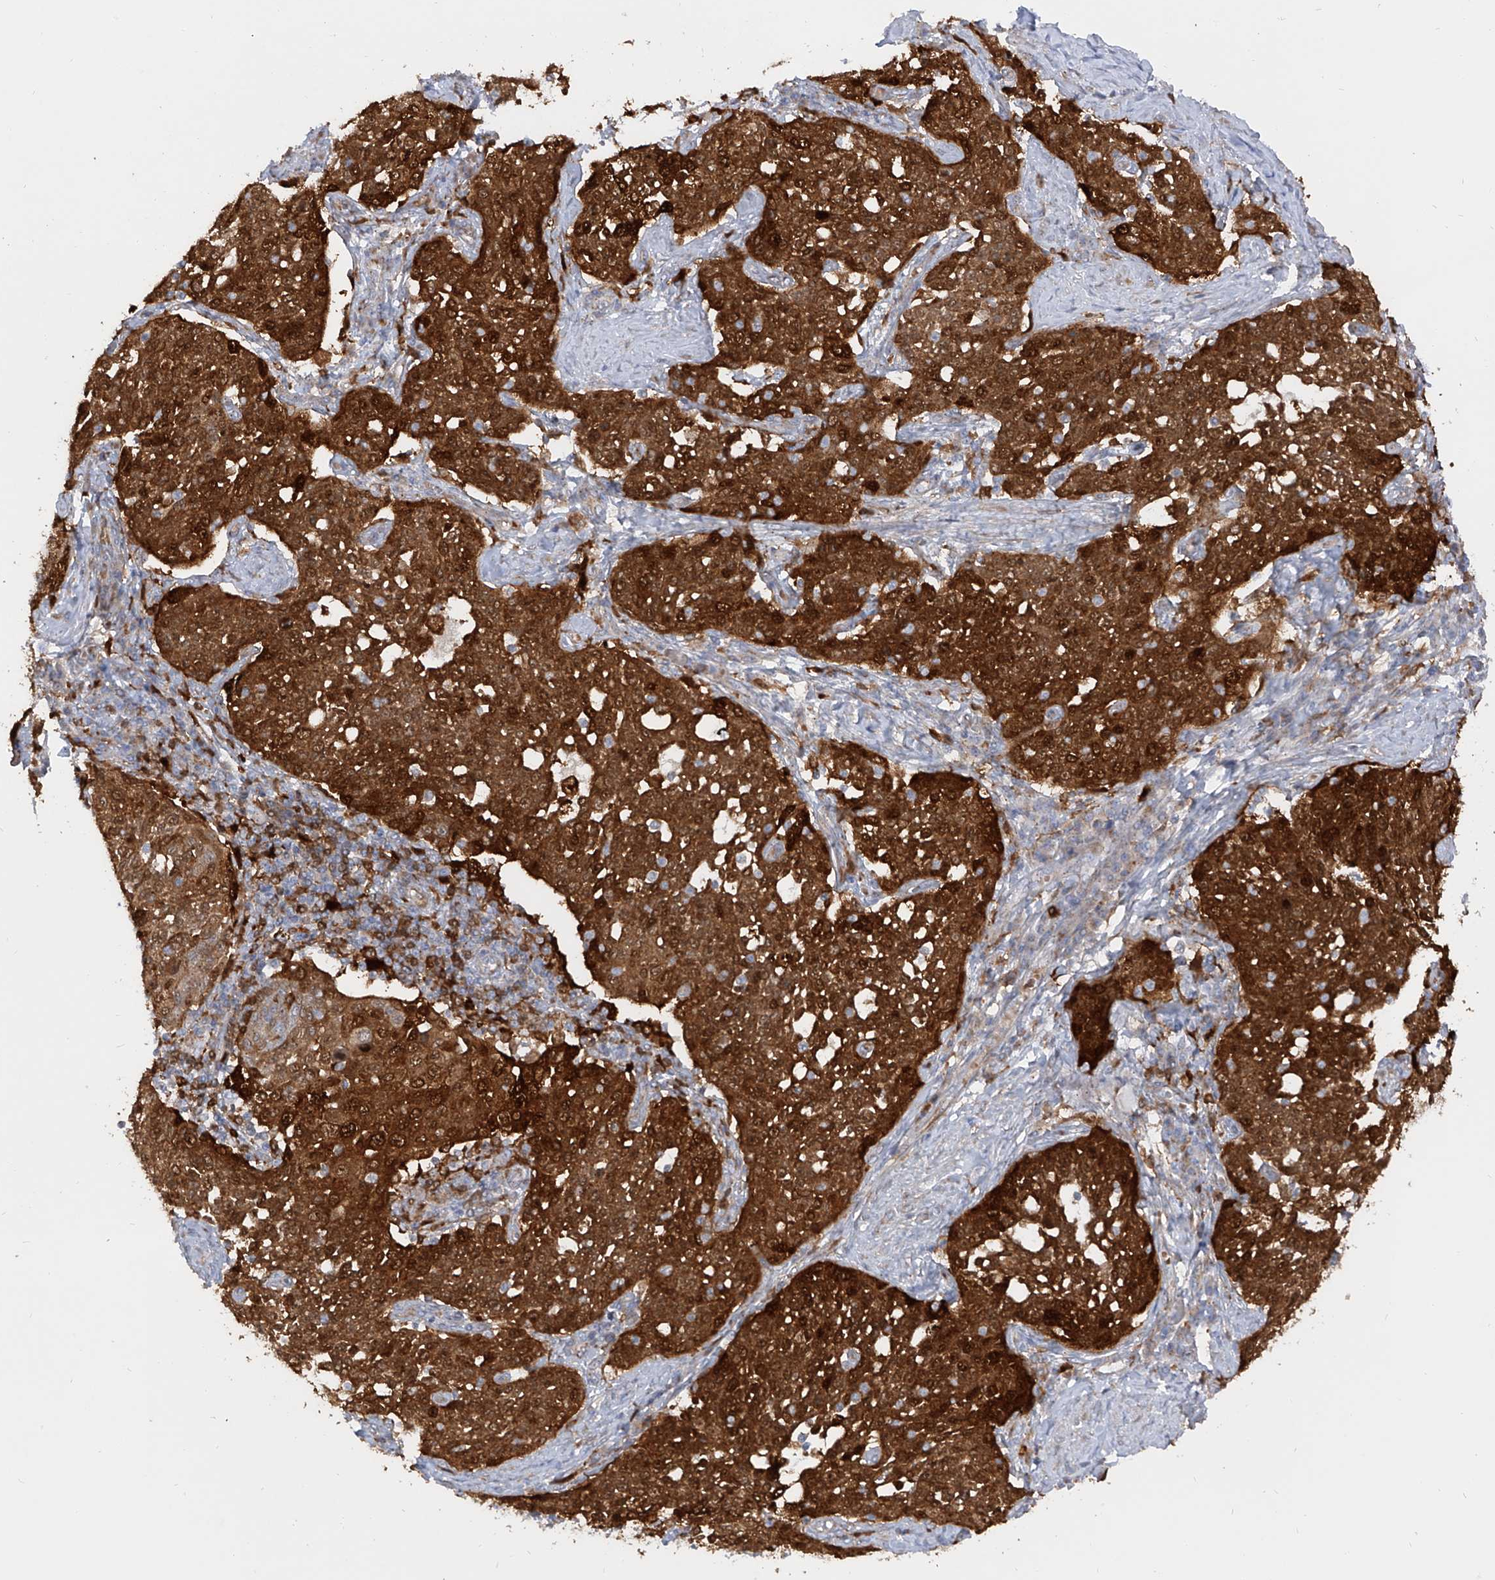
{"staining": {"intensity": "strong", "quantity": ">75%", "location": "cytoplasmic/membranous,nuclear"}, "tissue": "cervical cancer", "cell_type": "Tumor cells", "image_type": "cancer", "snomed": [{"axis": "morphology", "description": "Squamous cell carcinoma, NOS"}, {"axis": "topography", "description": "Cervix"}], "caption": "Protein expression by IHC shows strong cytoplasmic/membranous and nuclear staining in approximately >75% of tumor cells in squamous cell carcinoma (cervical).", "gene": "KYNU", "patient": {"sex": "female", "age": 34}}